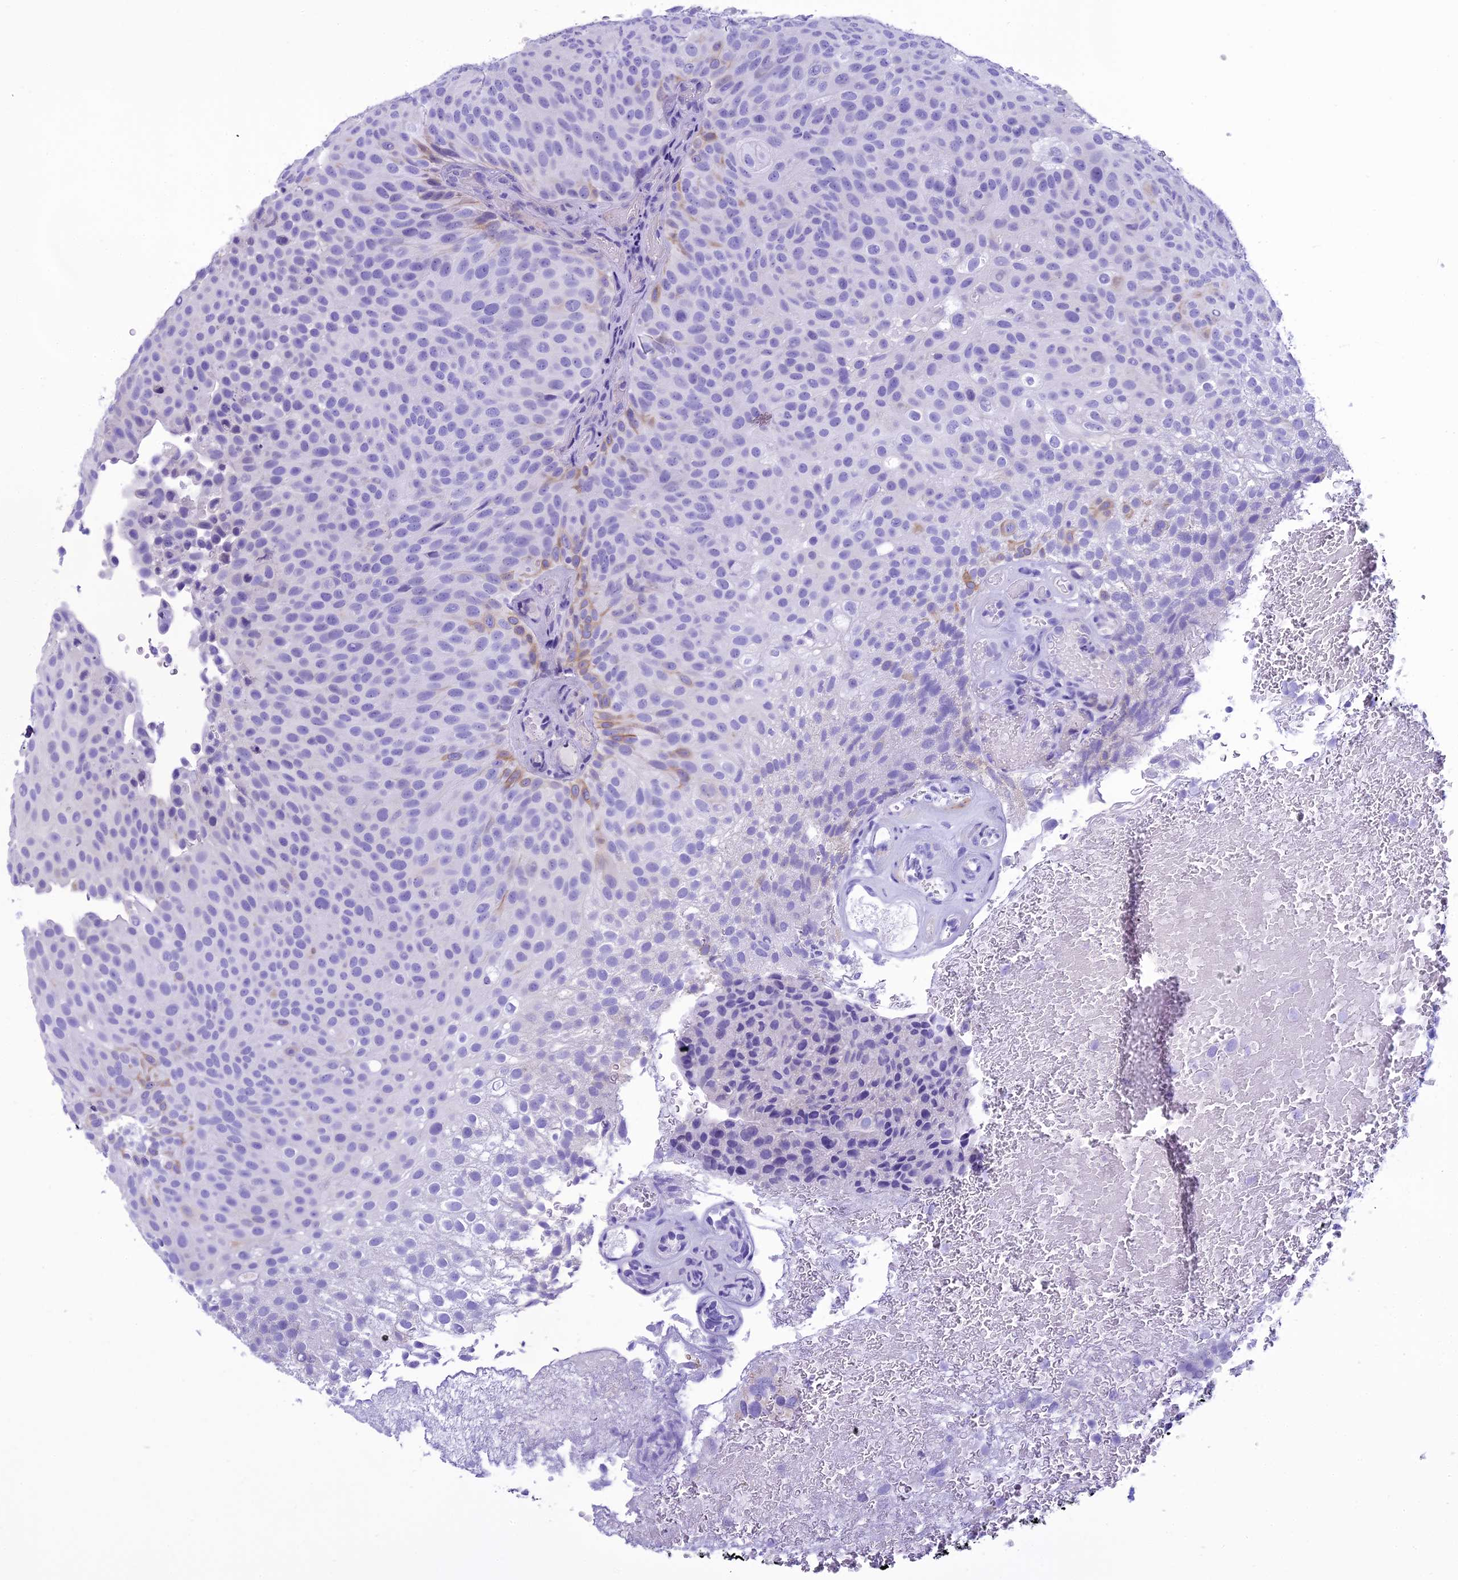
{"staining": {"intensity": "weak", "quantity": "<25%", "location": "cytoplasmic/membranous"}, "tissue": "urothelial cancer", "cell_type": "Tumor cells", "image_type": "cancer", "snomed": [{"axis": "morphology", "description": "Urothelial carcinoma, Low grade"}, {"axis": "topography", "description": "Urinary bladder"}], "caption": "This photomicrograph is of urothelial carcinoma (low-grade) stained with immunohistochemistry to label a protein in brown with the nuclei are counter-stained blue. There is no expression in tumor cells.", "gene": "KCTD14", "patient": {"sex": "male", "age": 78}}